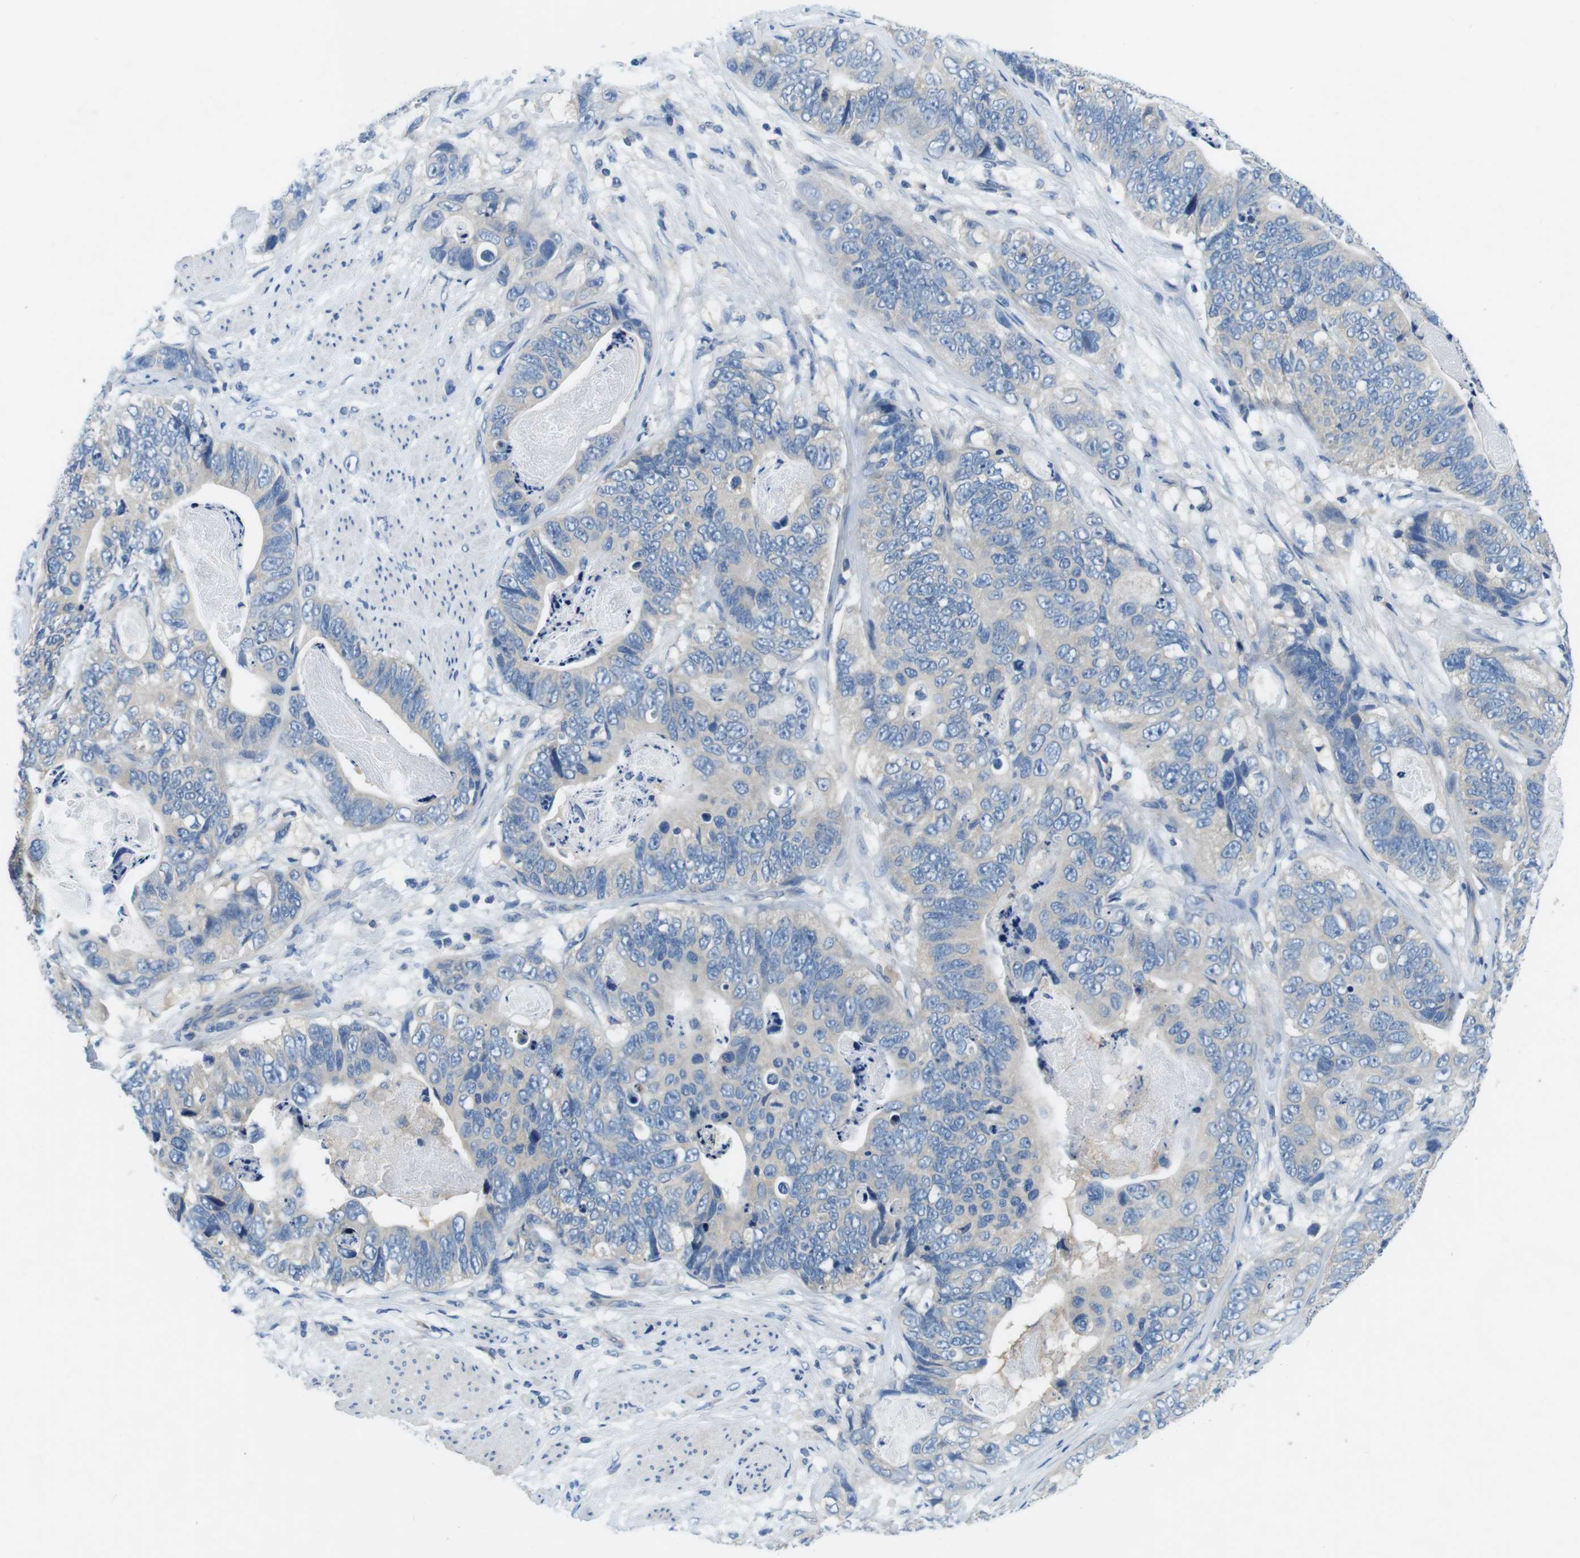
{"staining": {"intensity": "weak", "quantity": "25%-75%", "location": "cytoplasmic/membranous"}, "tissue": "stomach cancer", "cell_type": "Tumor cells", "image_type": "cancer", "snomed": [{"axis": "morphology", "description": "Adenocarcinoma, NOS"}, {"axis": "topography", "description": "Stomach"}], "caption": "IHC of human stomach cancer (adenocarcinoma) demonstrates low levels of weak cytoplasmic/membranous positivity in approximately 25%-75% of tumor cells.", "gene": "DENND4C", "patient": {"sex": "female", "age": 89}}